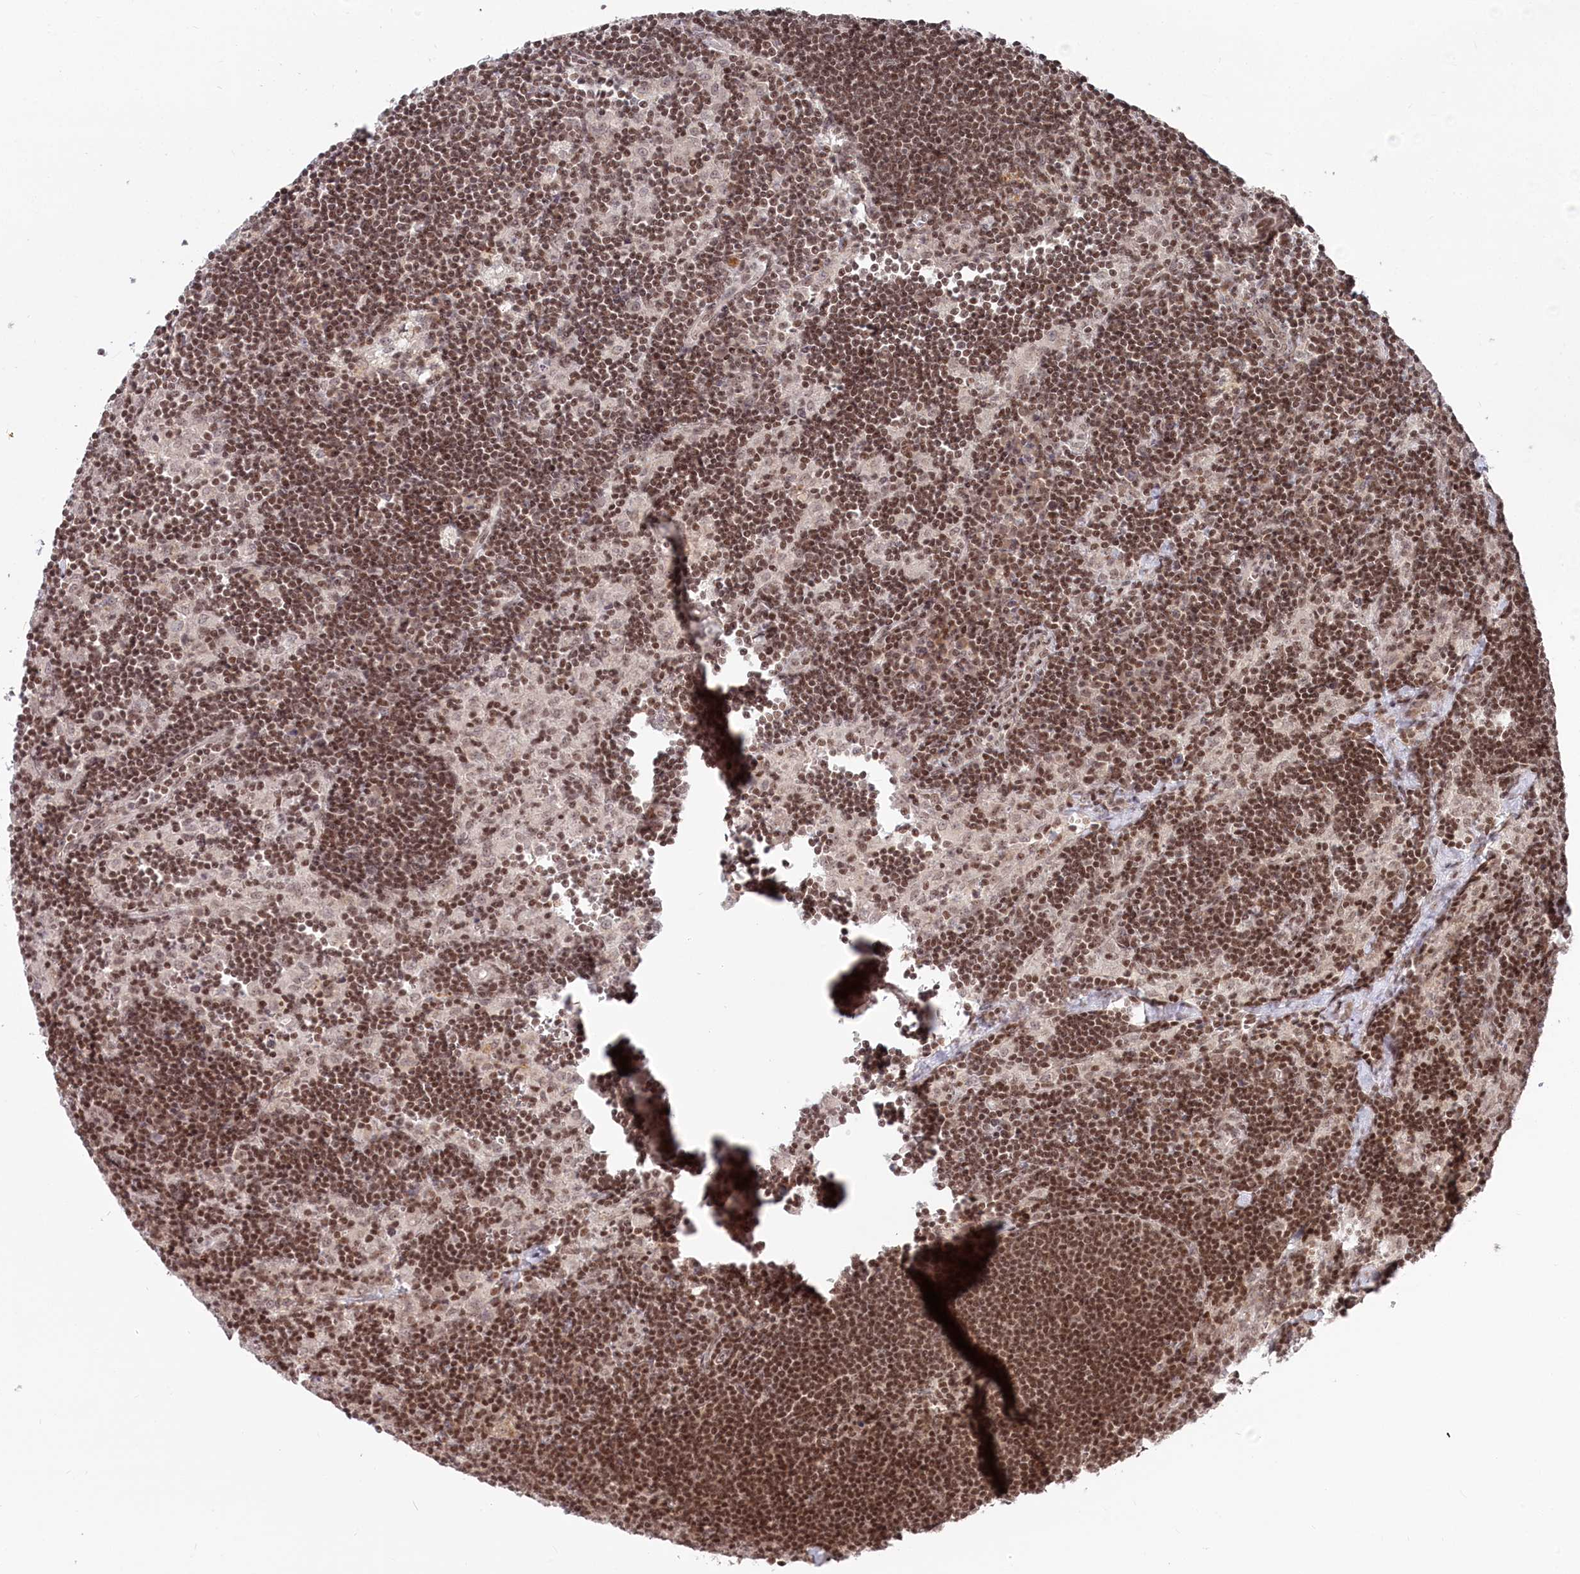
{"staining": {"intensity": "moderate", "quantity": ">75%", "location": "nuclear"}, "tissue": "lymph node", "cell_type": "Germinal center cells", "image_type": "normal", "snomed": [{"axis": "morphology", "description": "Normal tissue, NOS"}, {"axis": "topography", "description": "Lymph node"}], "caption": "Germinal center cells show moderate nuclear expression in about >75% of cells in benign lymph node. The staining was performed using DAB (3,3'-diaminobenzidine), with brown indicating positive protein expression. Nuclei are stained blue with hematoxylin.", "gene": "CGGBP1", "patient": {"sex": "male", "age": 24}}